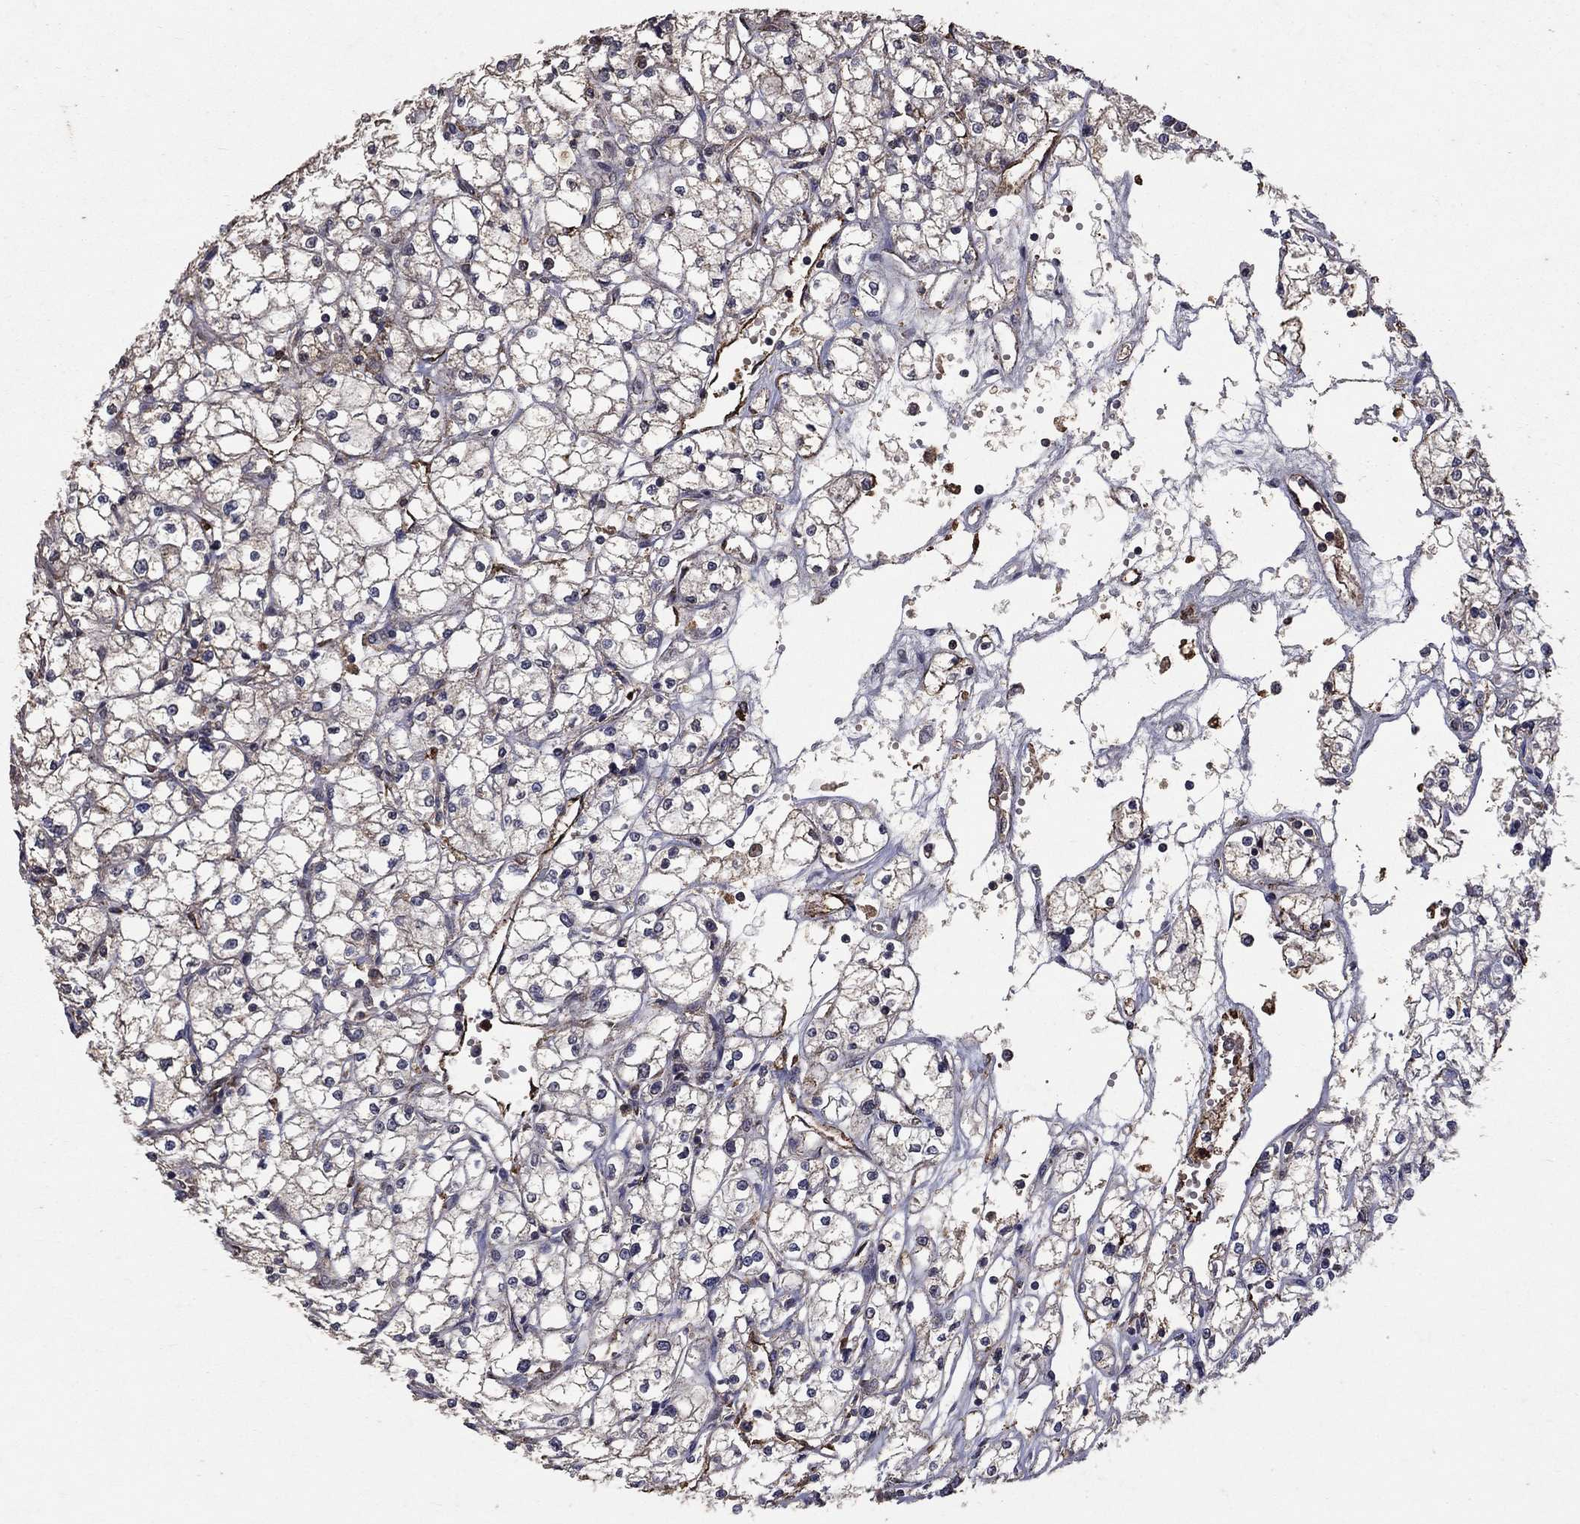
{"staining": {"intensity": "negative", "quantity": "none", "location": "none"}, "tissue": "renal cancer", "cell_type": "Tumor cells", "image_type": "cancer", "snomed": [{"axis": "morphology", "description": "Adenocarcinoma, NOS"}, {"axis": "topography", "description": "Kidney"}], "caption": "Protein analysis of adenocarcinoma (renal) exhibits no significant positivity in tumor cells. (Immunohistochemistry, brightfield microscopy, high magnification).", "gene": "CD24", "patient": {"sex": "male", "age": 67}}